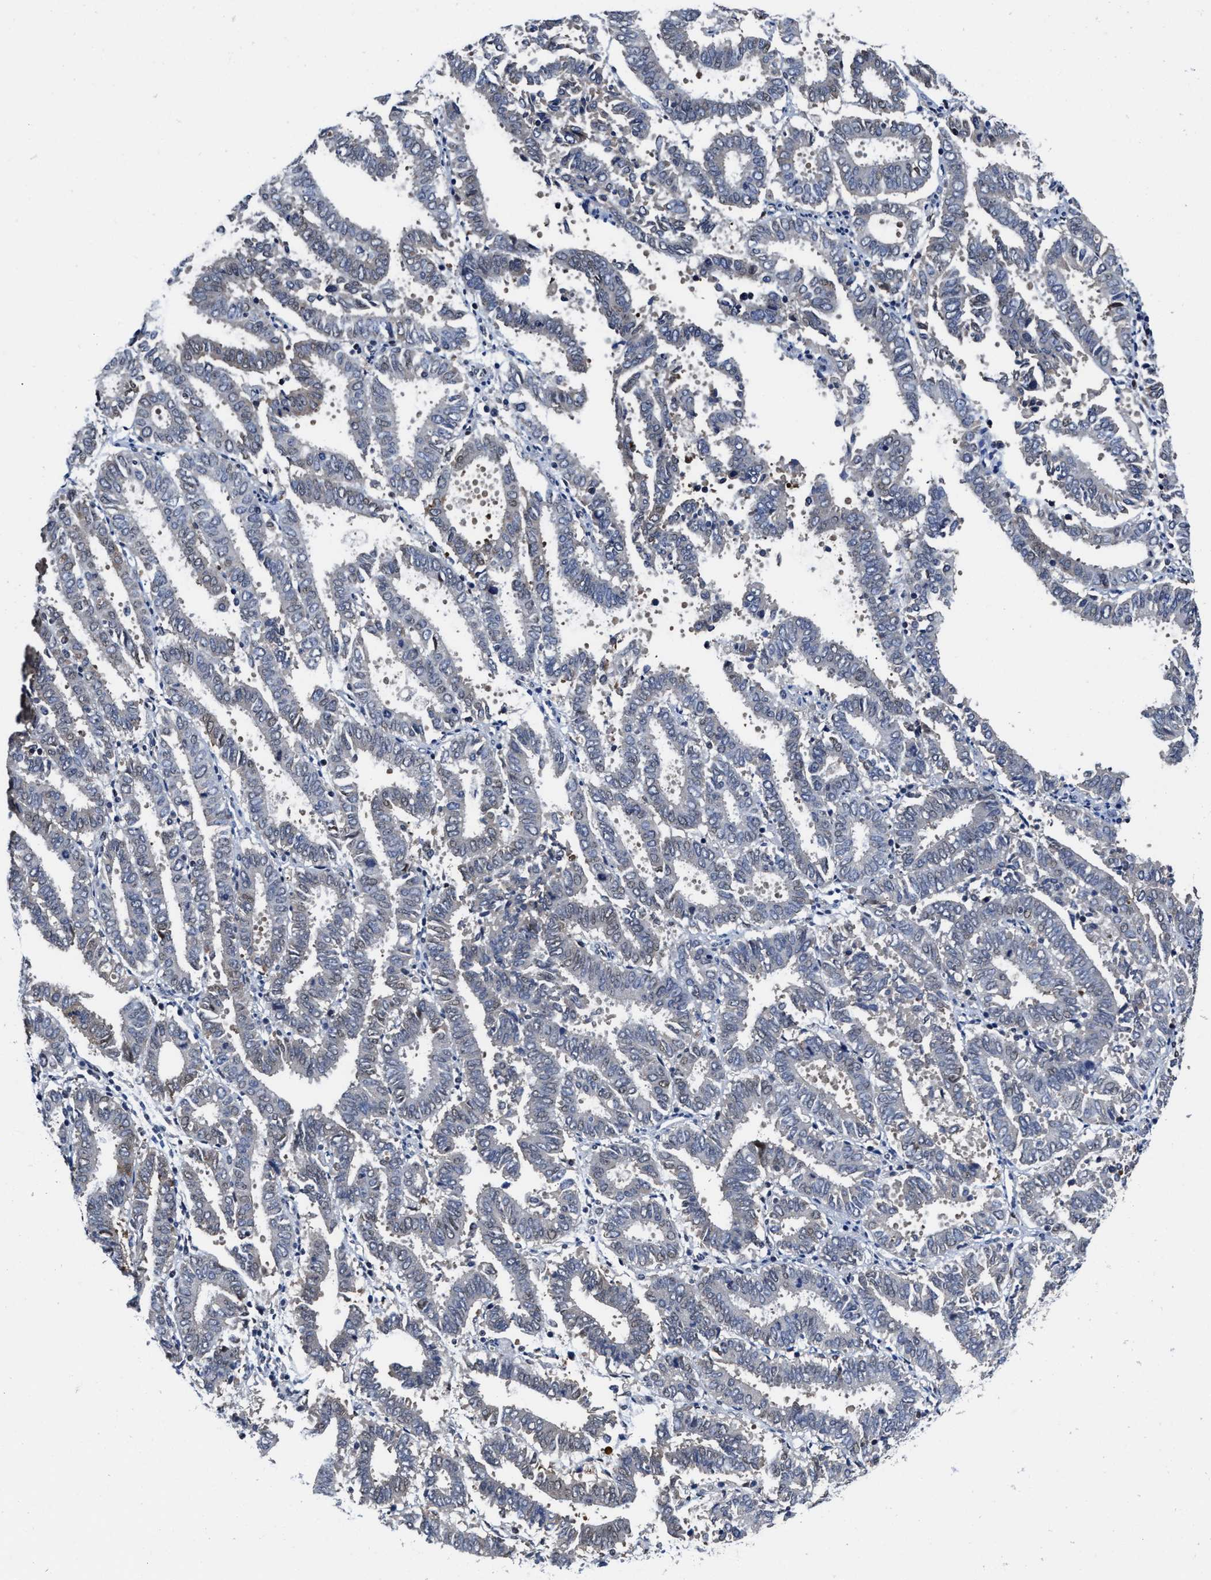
{"staining": {"intensity": "strong", "quantity": "25%-75%", "location": "cytoplasmic/membranous,nuclear"}, "tissue": "endometrial cancer", "cell_type": "Tumor cells", "image_type": "cancer", "snomed": [{"axis": "morphology", "description": "Adenocarcinoma, NOS"}, {"axis": "topography", "description": "Uterus"}], "caption": "Immunohistochemistry (IHC) of endometrial adenocarcinoma reveals high levels of strong cytoplasmic/membranous and nuclear expression in approximately 25%-75% of tumor cells.", "gene": "KIF12", "patient": {"sex": "female", "age": 83}}